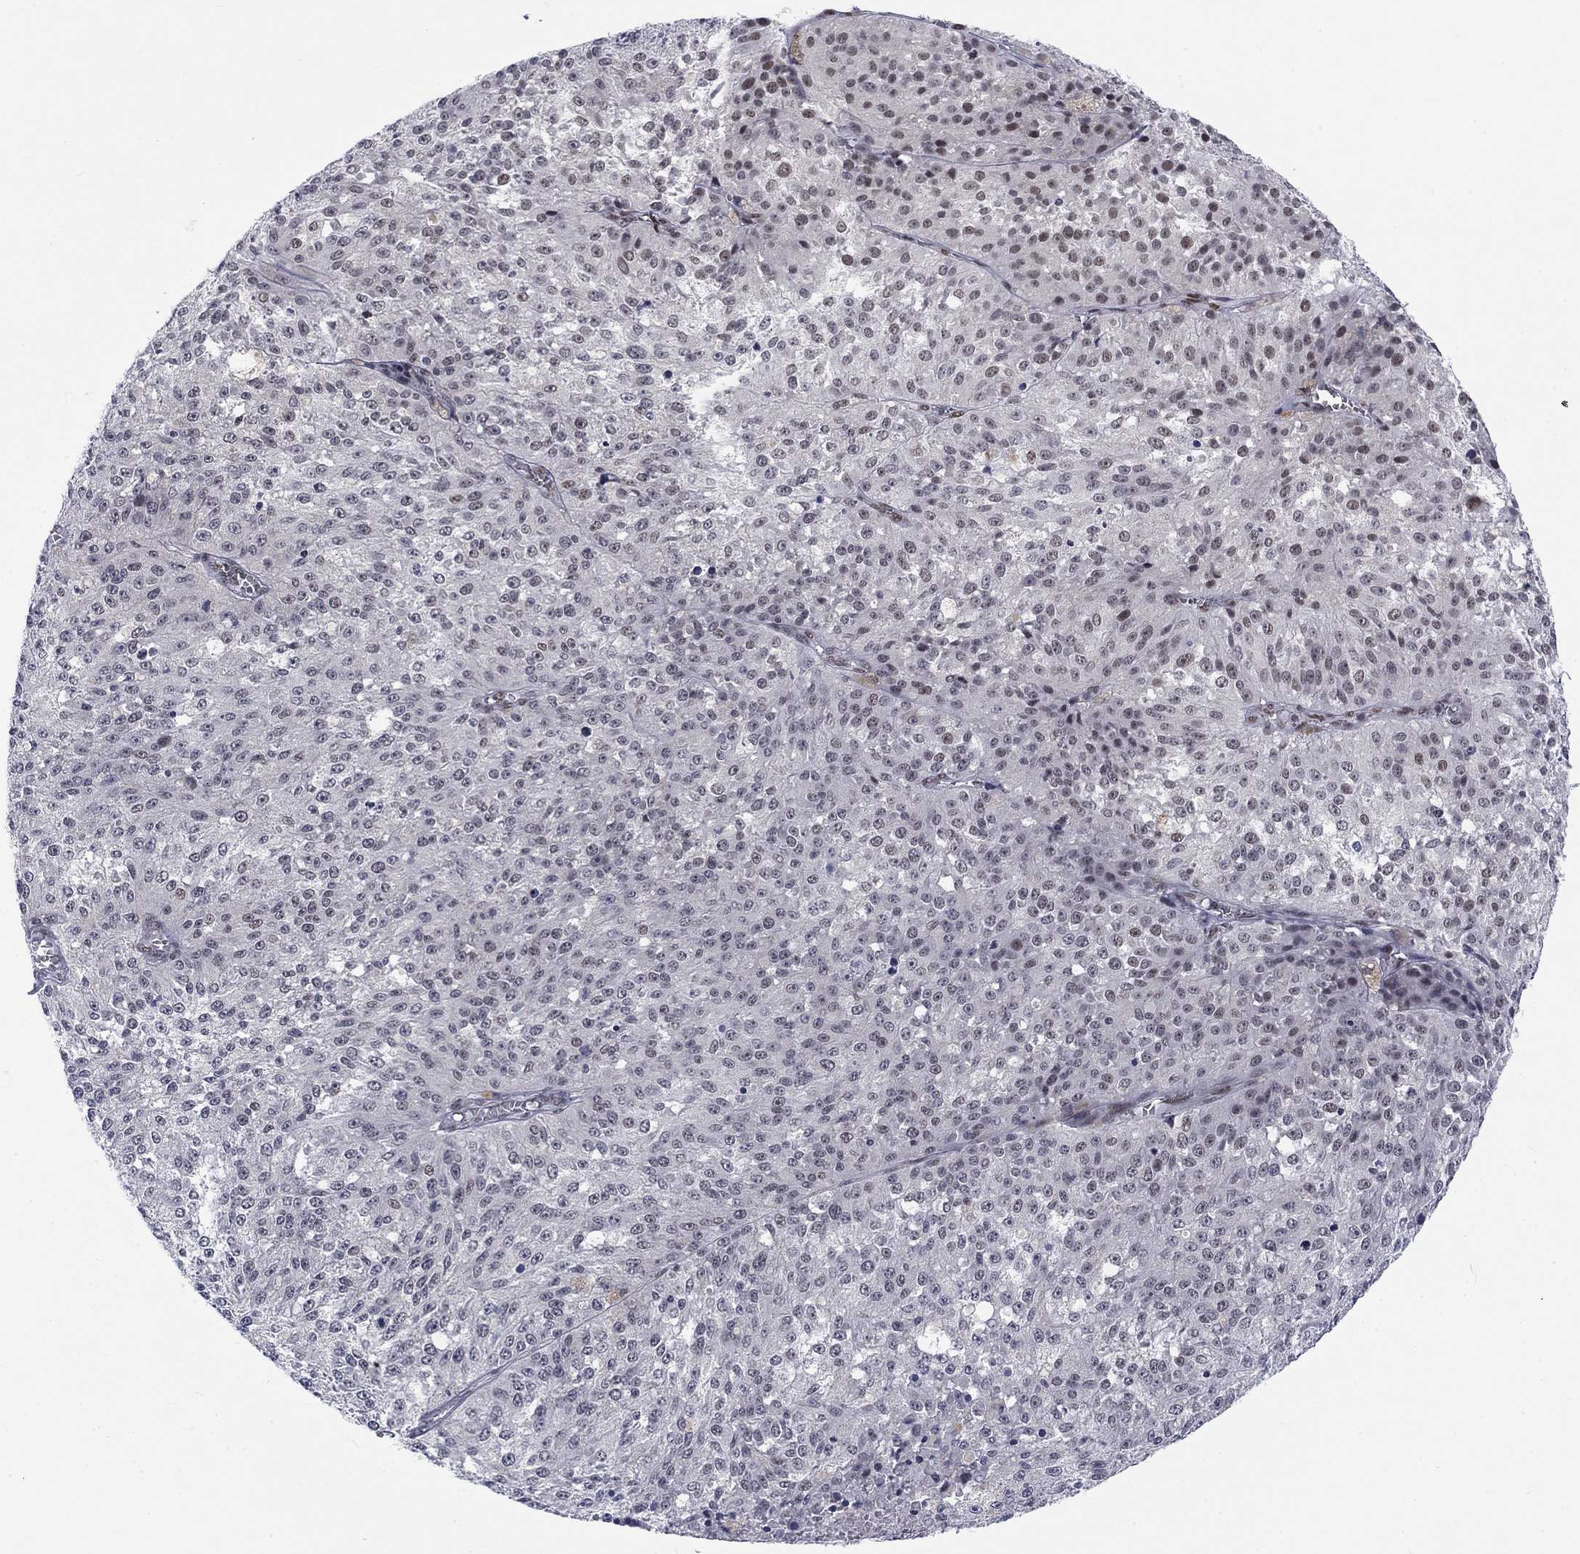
{"staining": {"intensity": "negative", "quantity": "none", "location": "none"}, "tissue": "melanoma", "cell_type": "Tumor cells", "image_type": "cancer", "snomed": [{"axis": "morphology", "description": "Malignant melanoma, Metastatic site"}, {"axis": "topography", "description": "Lymph node"}], "caption": "An image of malignant melanoma (metastatic site) stained for a protein shows no brown staining in tumor cells. (DAB (3,3'-diaminobenzidine) IHC visualized using brightfield microscopy, high magnification).", "gene": "FYTTD1", "patient": {"sex": "female", "age": 64}}